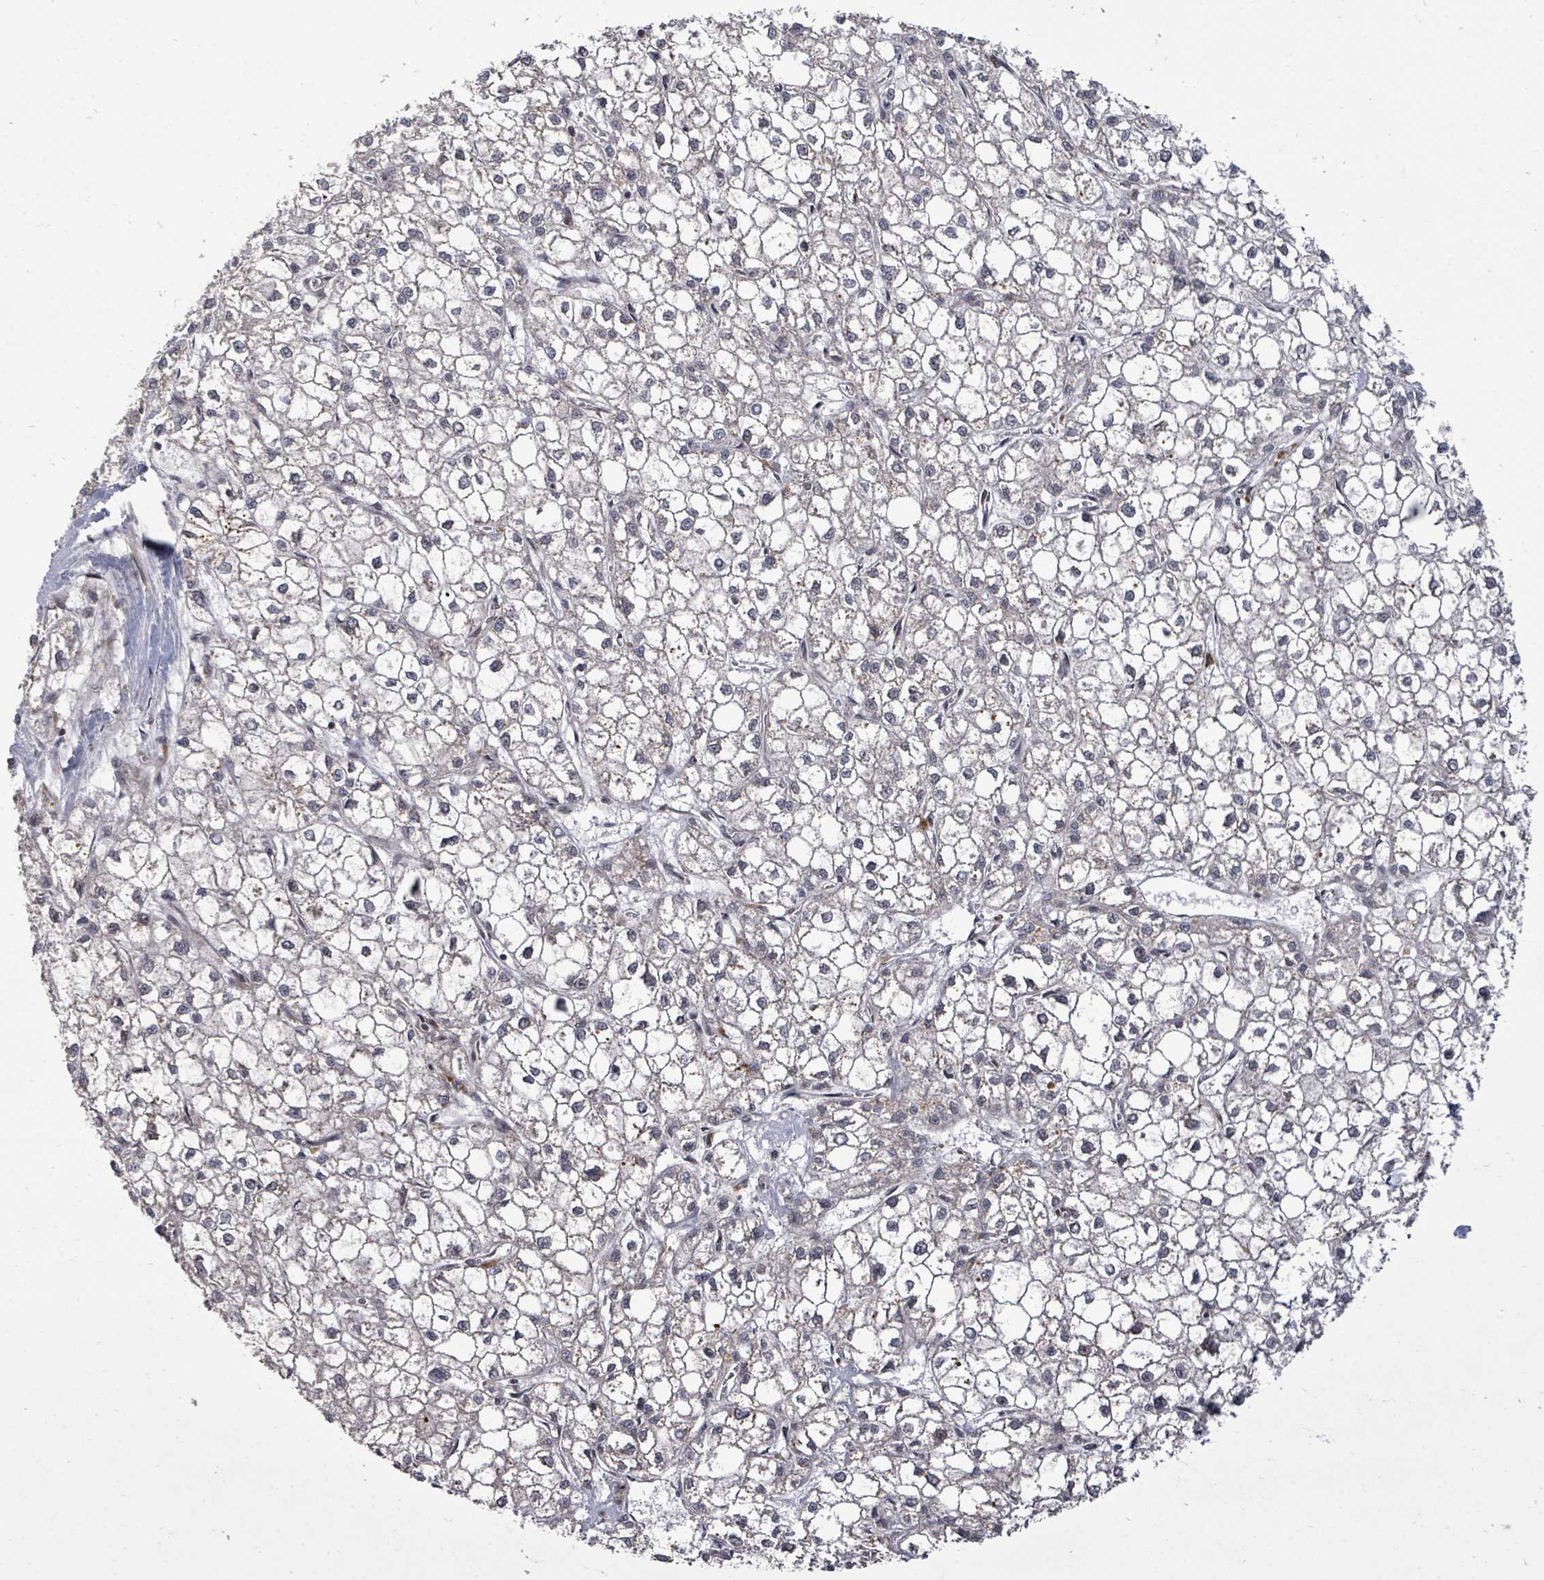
{"staining": {"intensity": "negative", "quantity": "none", "location": "none"}, "tissue": "liver cancer", "cell_type": "Tumor cells", "image_type": "cancer", "snomed": [{"axis": "morphology", "description": "Carcinoma, Hepatocellular, NOS"}, {"axis": "topography", "description": "Liver"}], "caption": "DAB (3,3'-diaminobenzidine) immunohistochemical staining of liver hepatocellular carcinoma reveals no significant expression in tumor cells.", "gene": "KRTAP27-1", "patient": {"sex": "female", "age": 43}}